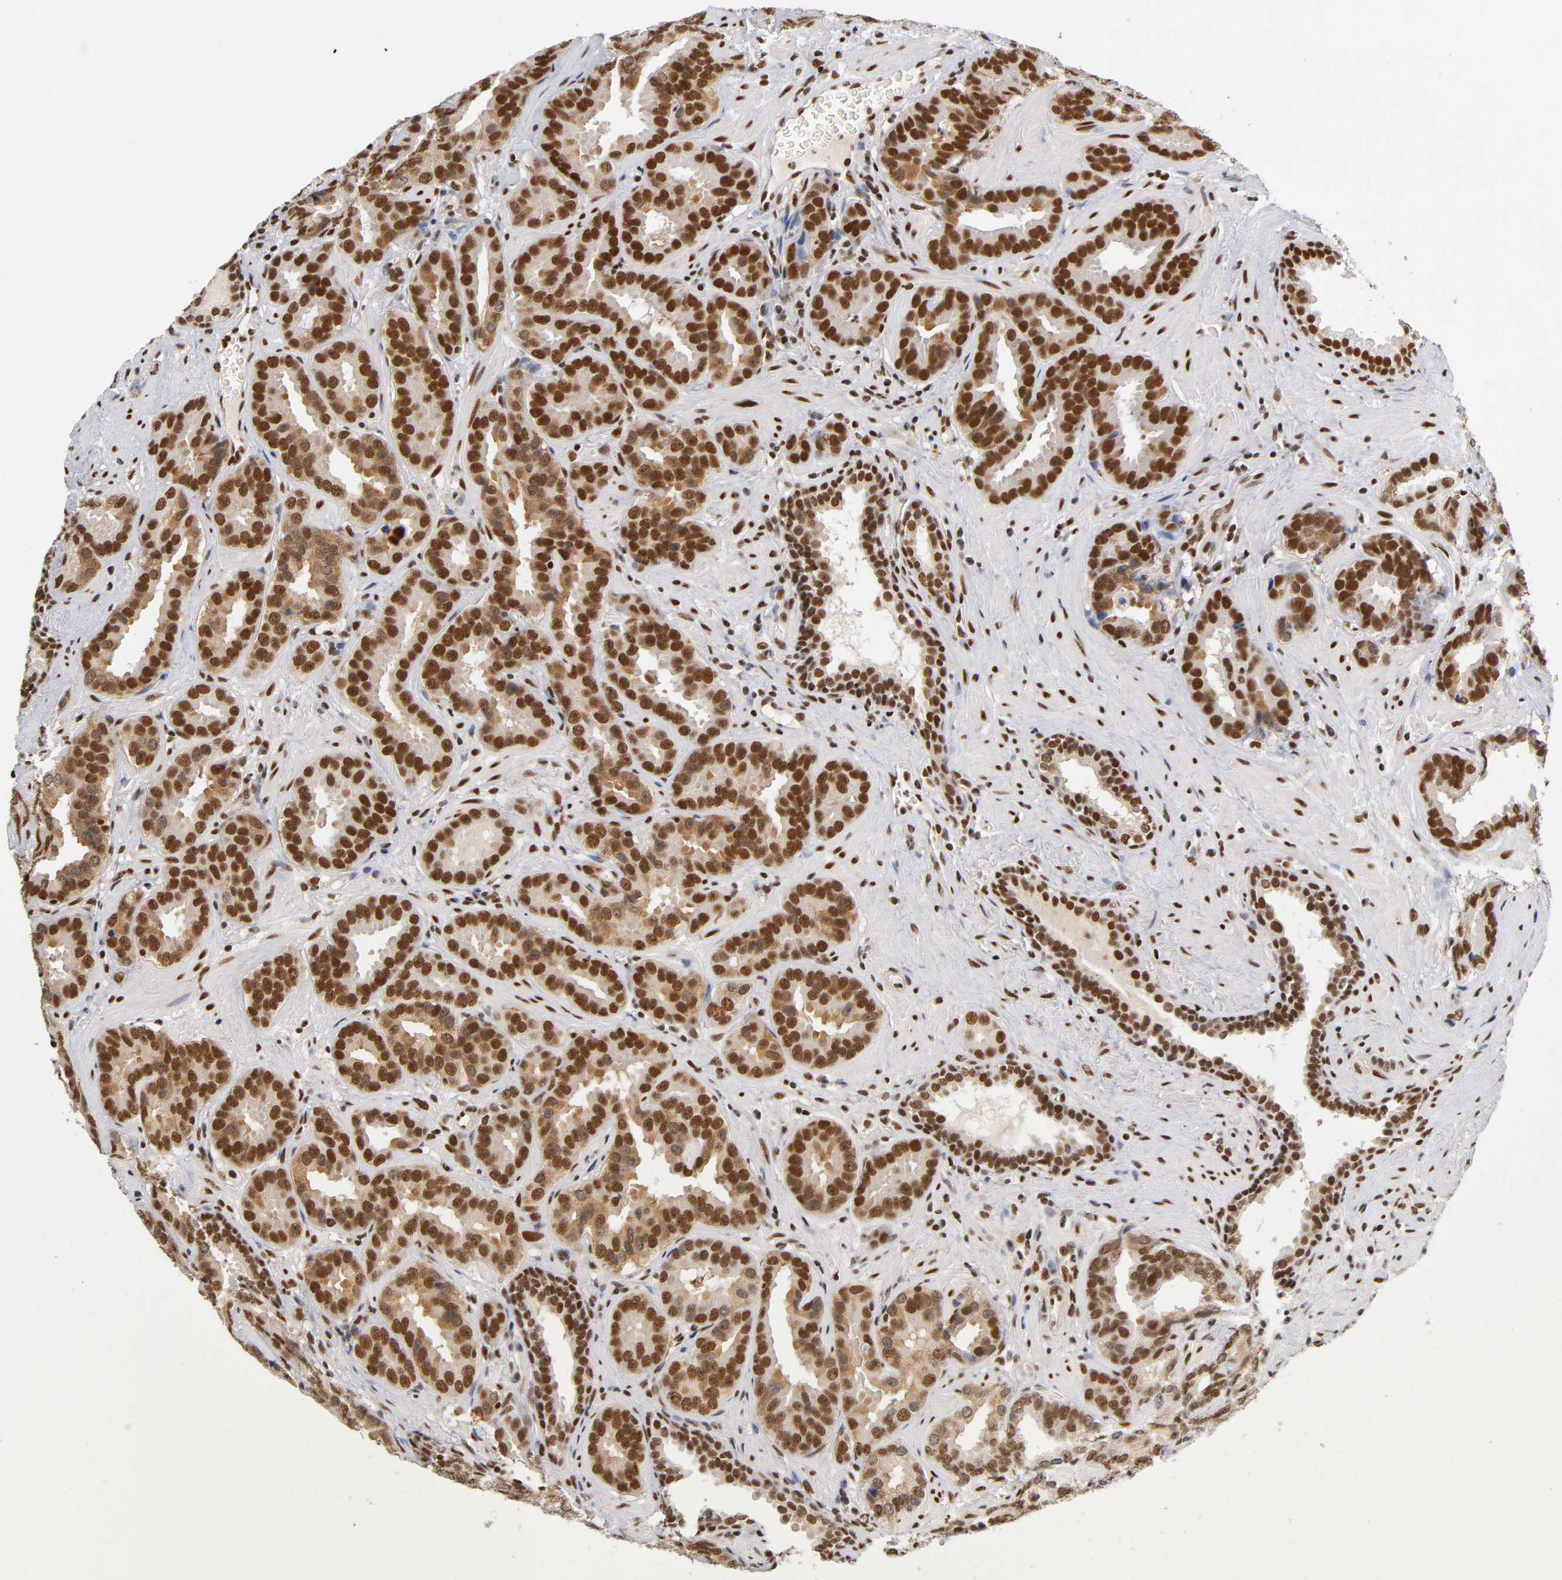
{"staining": {"intensity": "strong", "quantity": ">75%", "location": "nuclear"}, "tissue": "prostate cancer", "cell_type": "Tumor cells", "image_type": "cancer", "snomed": [{"axis": "morphology", "description": "Adenocarcinoma, Low grade"}, {"axis": "topography", "description": "Prostate"}], "caption": "Tumor cells reveal high levels of strong nuclear positivity in about >75% of cells in prostate low-grade adenocarcinoma.", "gene": "ILKAP", "patient": {"sex": "male", "age": 59}}